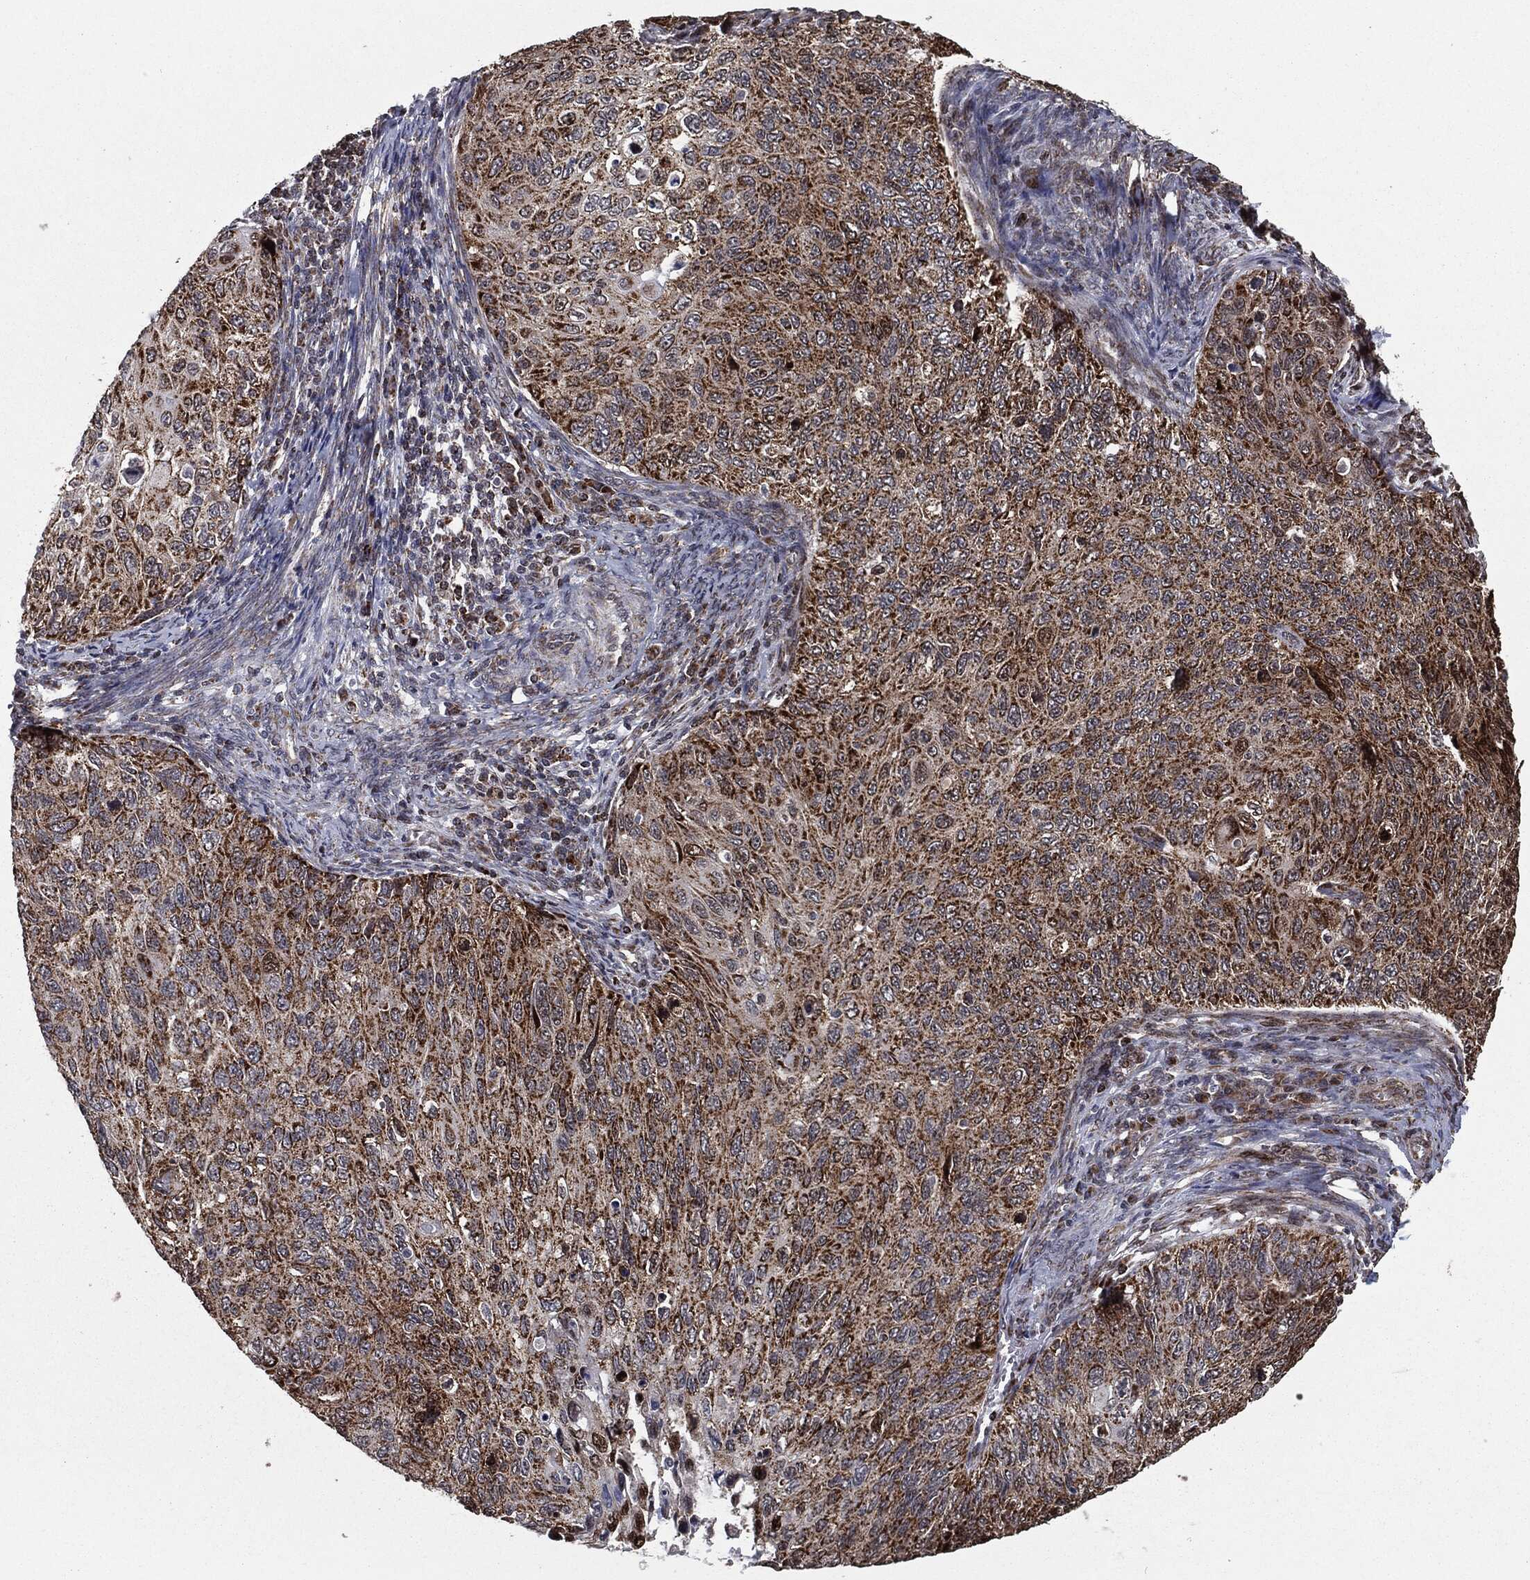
{"staining": {"intensity": "strong", "quantity": ">75%", "location": "cytoplasmic/membranous"}, "tissue": "cervical cancer", "cell_type": "Tumor cells", "image_type": "cancer", "snomed": [{"axis": "morphology", "description": "Squamous cell carcinoma, NOS"}, {"axis": "topography", "description": "Cervix"}], "caption": "Cervical cancer (squamous cell carcinoma) stained with a brown dye exhibits strong cytoplasmic/membranous positive positivity in approximately >75% of tumor cells.", "gene": "CHCHD2", "patient": {"sex": "female", "age": 70}}